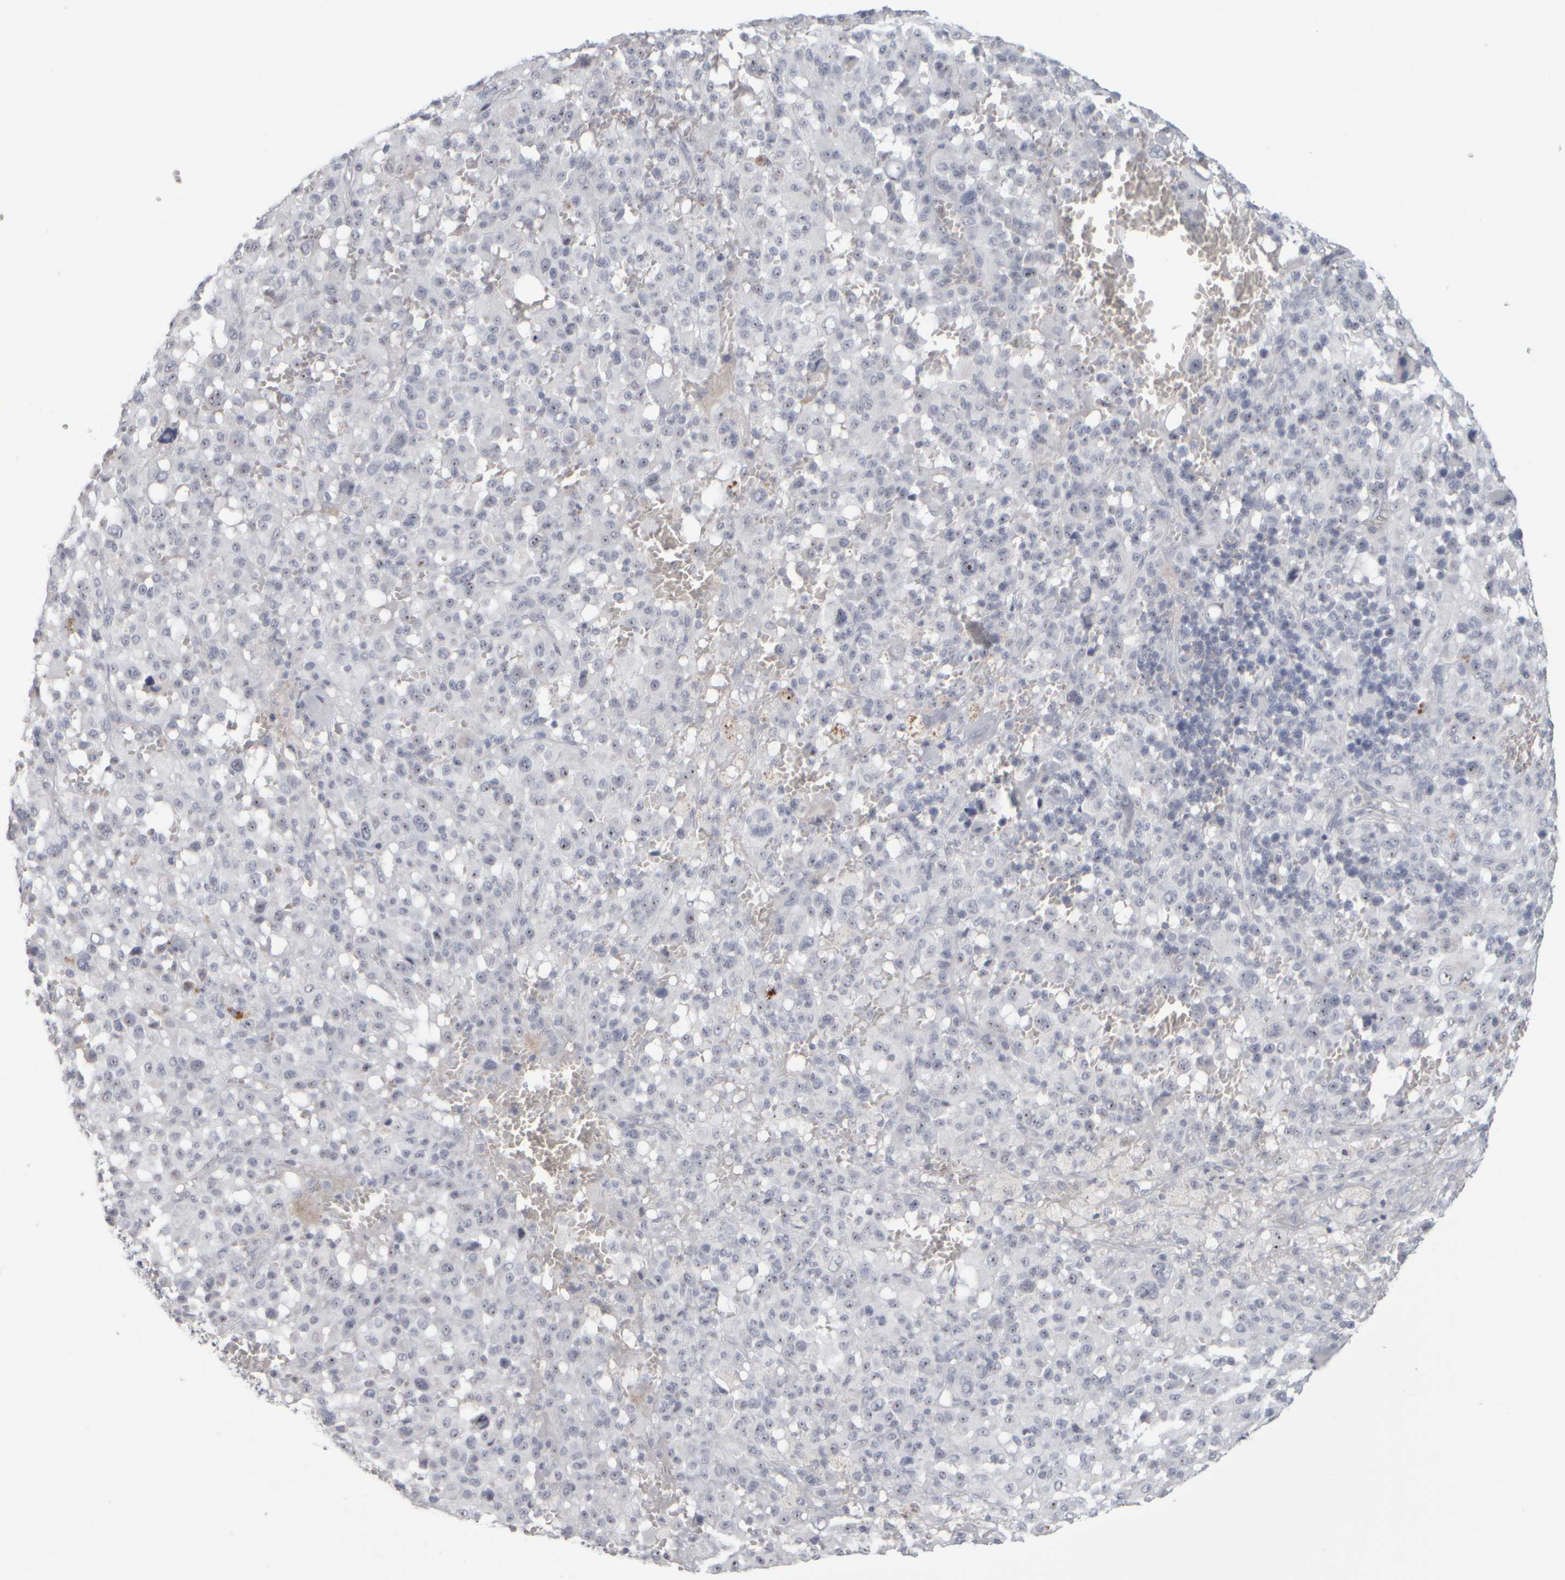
{"staining": {"intensity": "moderate", "quantity": "<25%", "location": "nuclear"}, "tissue": "melanoma", "cell_type": "Tumor cells", "image_type": "cancer", "snomed": [{"axis": "morphology", "description": "Malignant melanoma, Metastatic site"}, {"axis": "topography", "description": "Skin"}], "caption": "Immunohistochemical staining of human melanoma demonstrates moderate nuclear protein staining in about <25% of tumor cells.", "gene": "DCXR", "patient": {"sex": "female", "age": 74}}